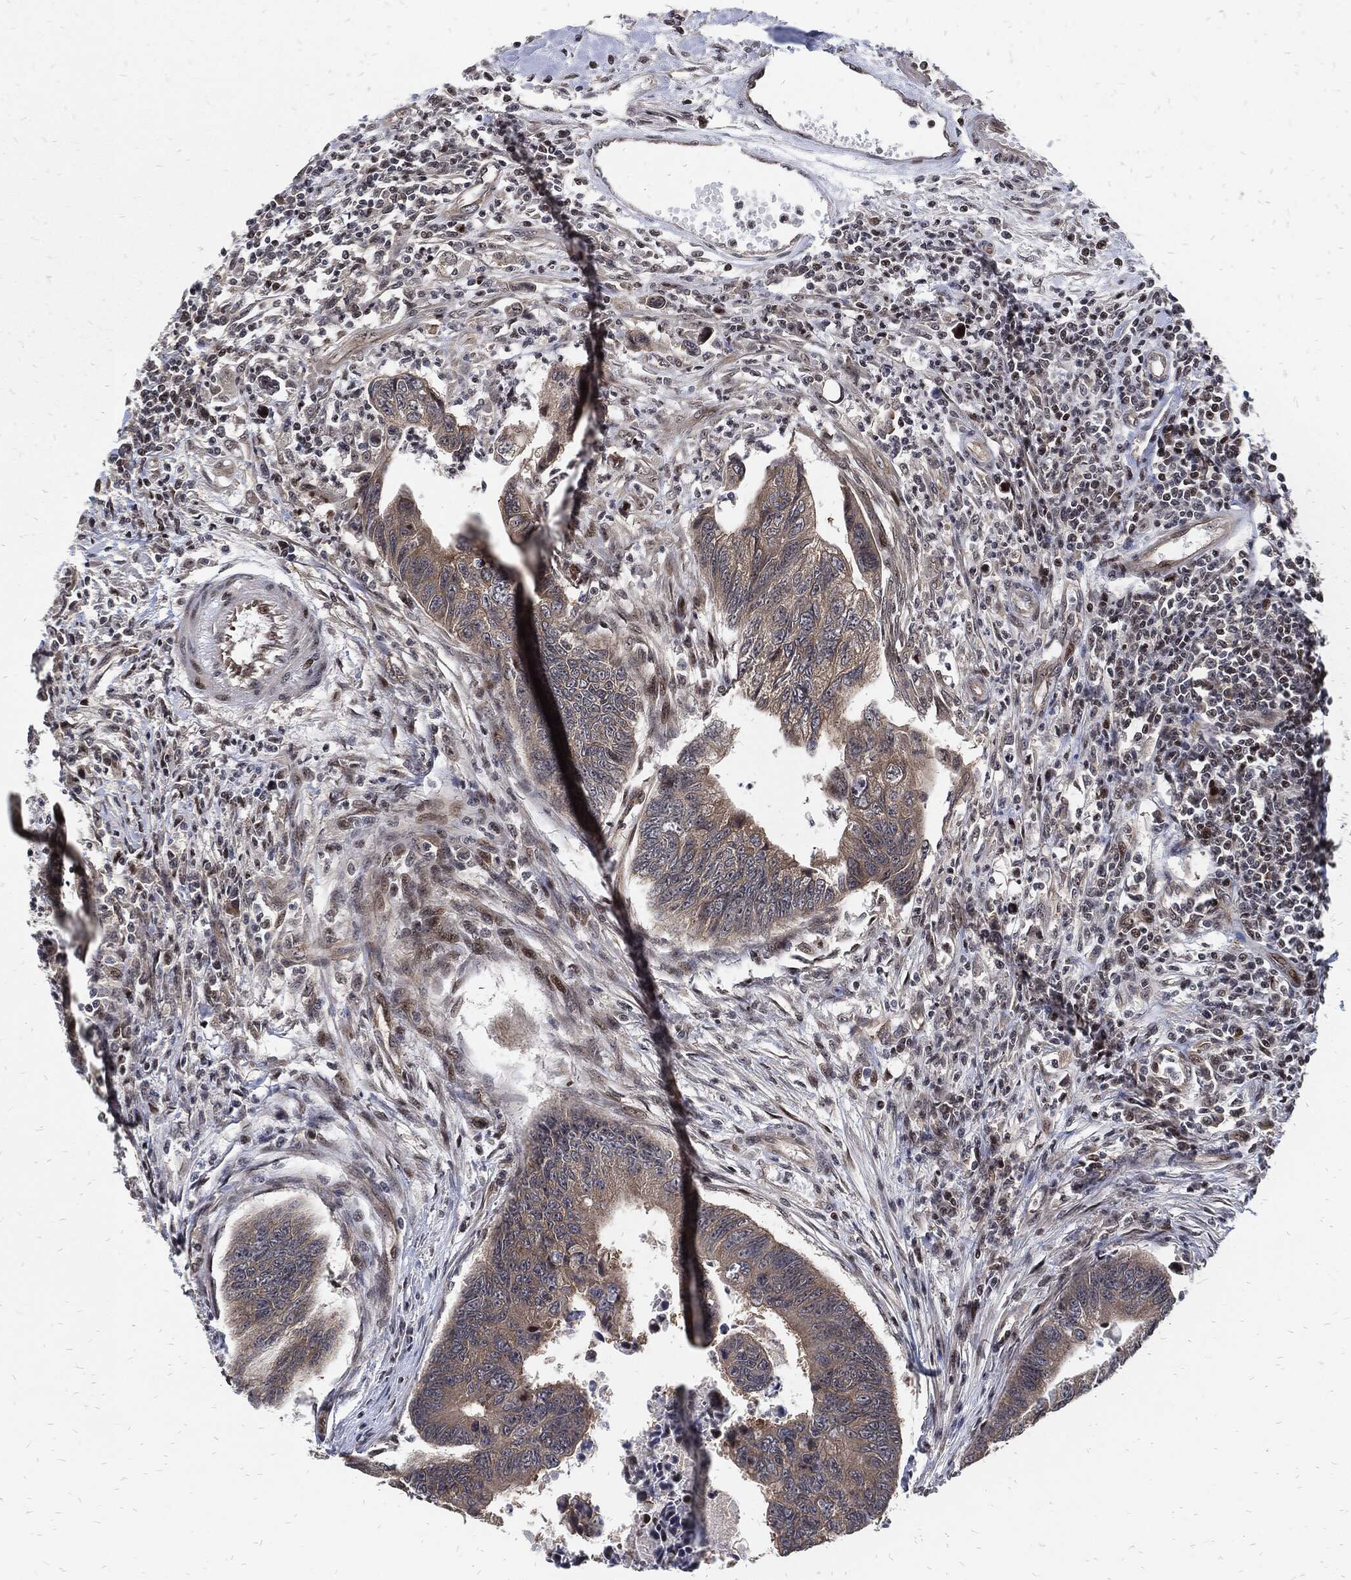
{"staining": {"intensity": "negative", "quantity": "none", "location": "none"}, "tissue": "colorectal cancer", "cell_type": "Tumor cells", "image_type": "cancer", "snomed": [{"axis": "morphology", "description": "Adenocarcinoma, NOS"}, {"axis": "topography", "description": "Colon"}], "caption": "Immunohistochemical staining of colorectal cancer (adenocarcinoma) reveals no significant positivity in tumor cells.", "gene": "ZNF775", "patient": {"sex": "female", "age": 65}}